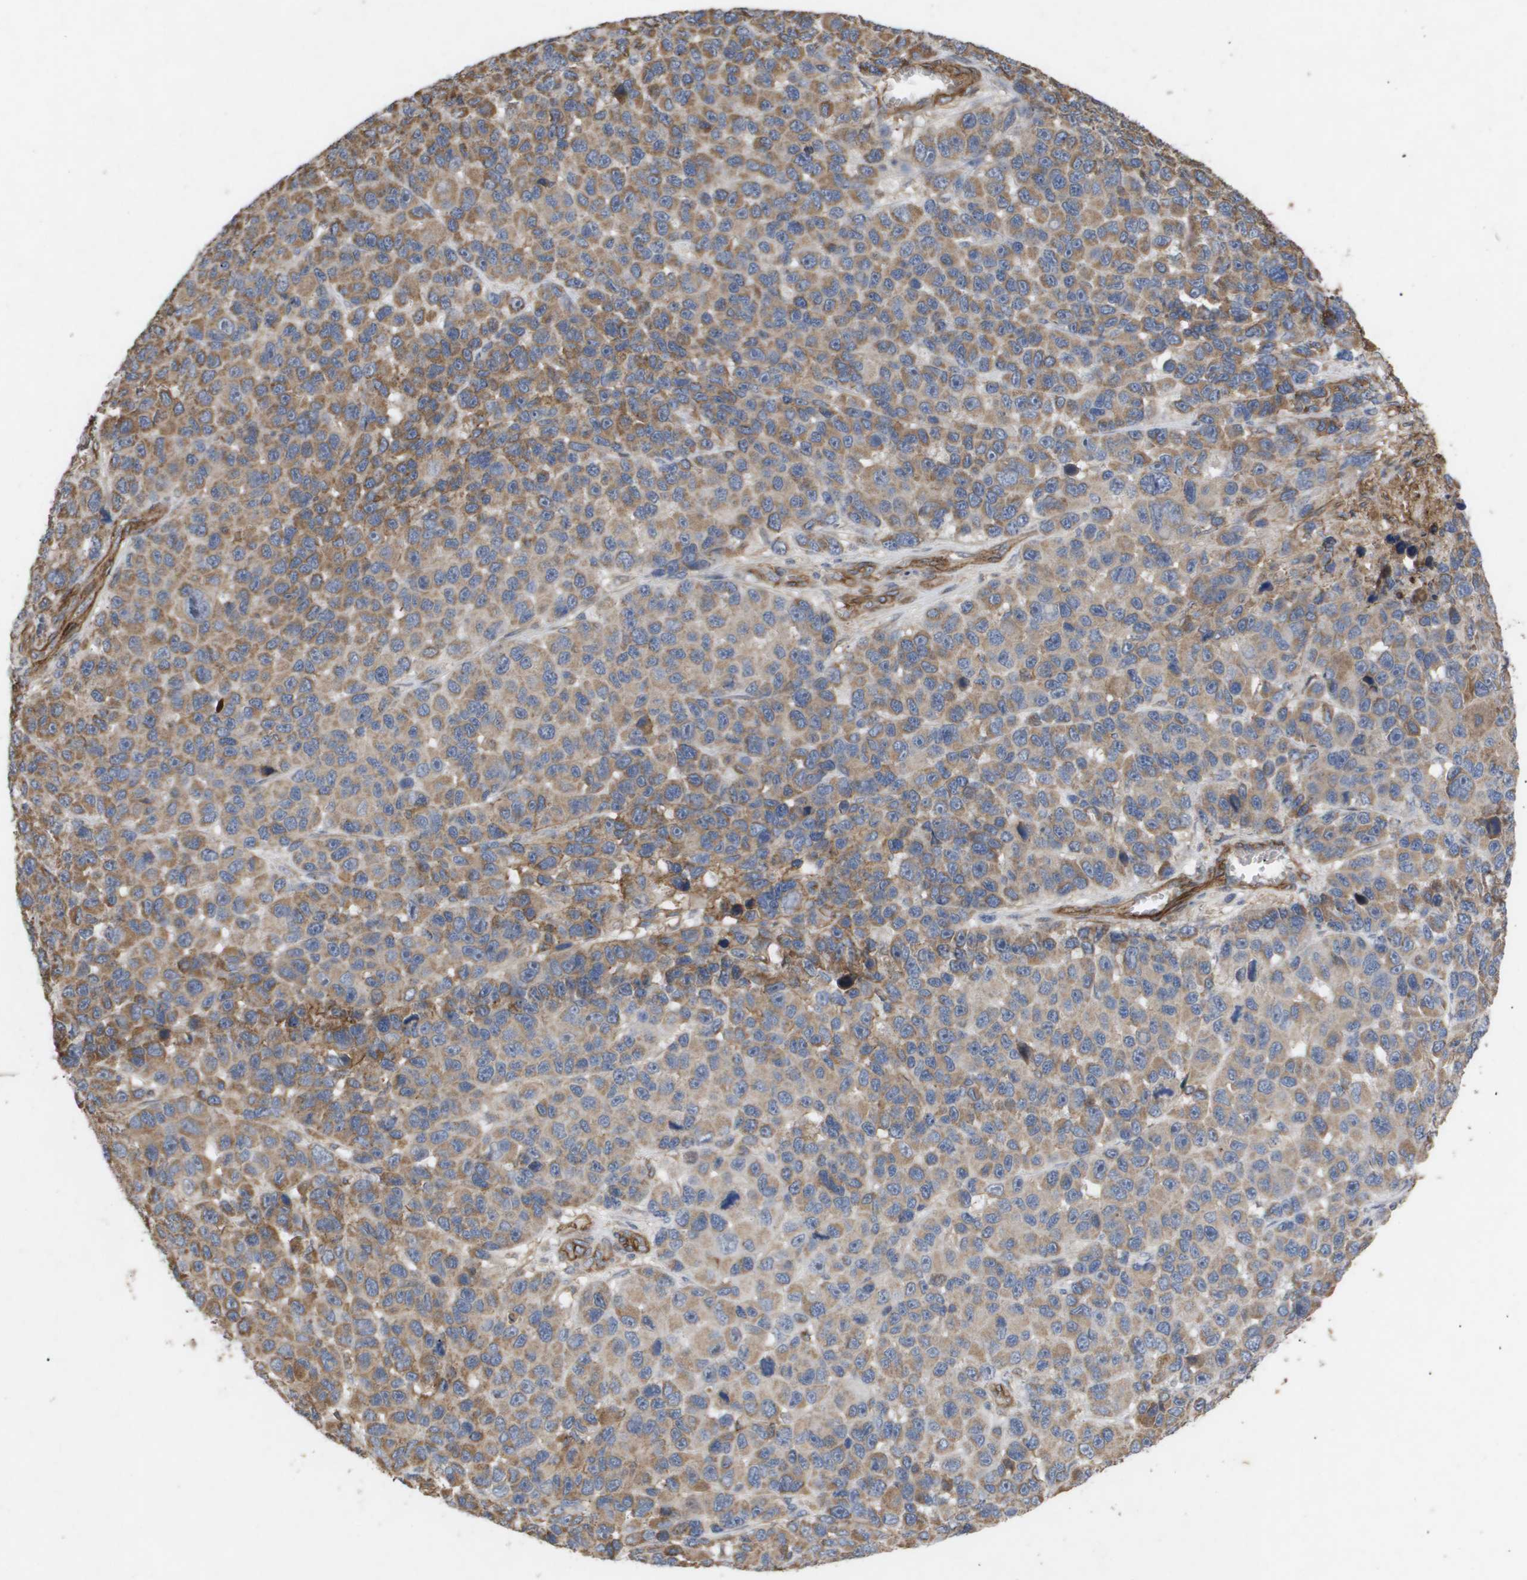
{"staining": {"intensity": "moderate", "quantity": ">75%", "location": "cytoplasmic/membranous"}, "tissue": "melanoma", "cell_type": "Tumor cells", "image_type": "cancer", "snomed": [{"axis": "morphology", "description": "Malignant melanoma, NOS"}, {"axis": "topography", "description": "Skin"}], "caption": "Immunohistochemistry histopathology image of human malignant melanoma stained for a protein (brown), which shows medium levels of moderate cytoplasmic/membranous positivity in approximately >75% of tumor cells.", "gene": "TNS1", "patient": {"sex": "male", "age": 53}}